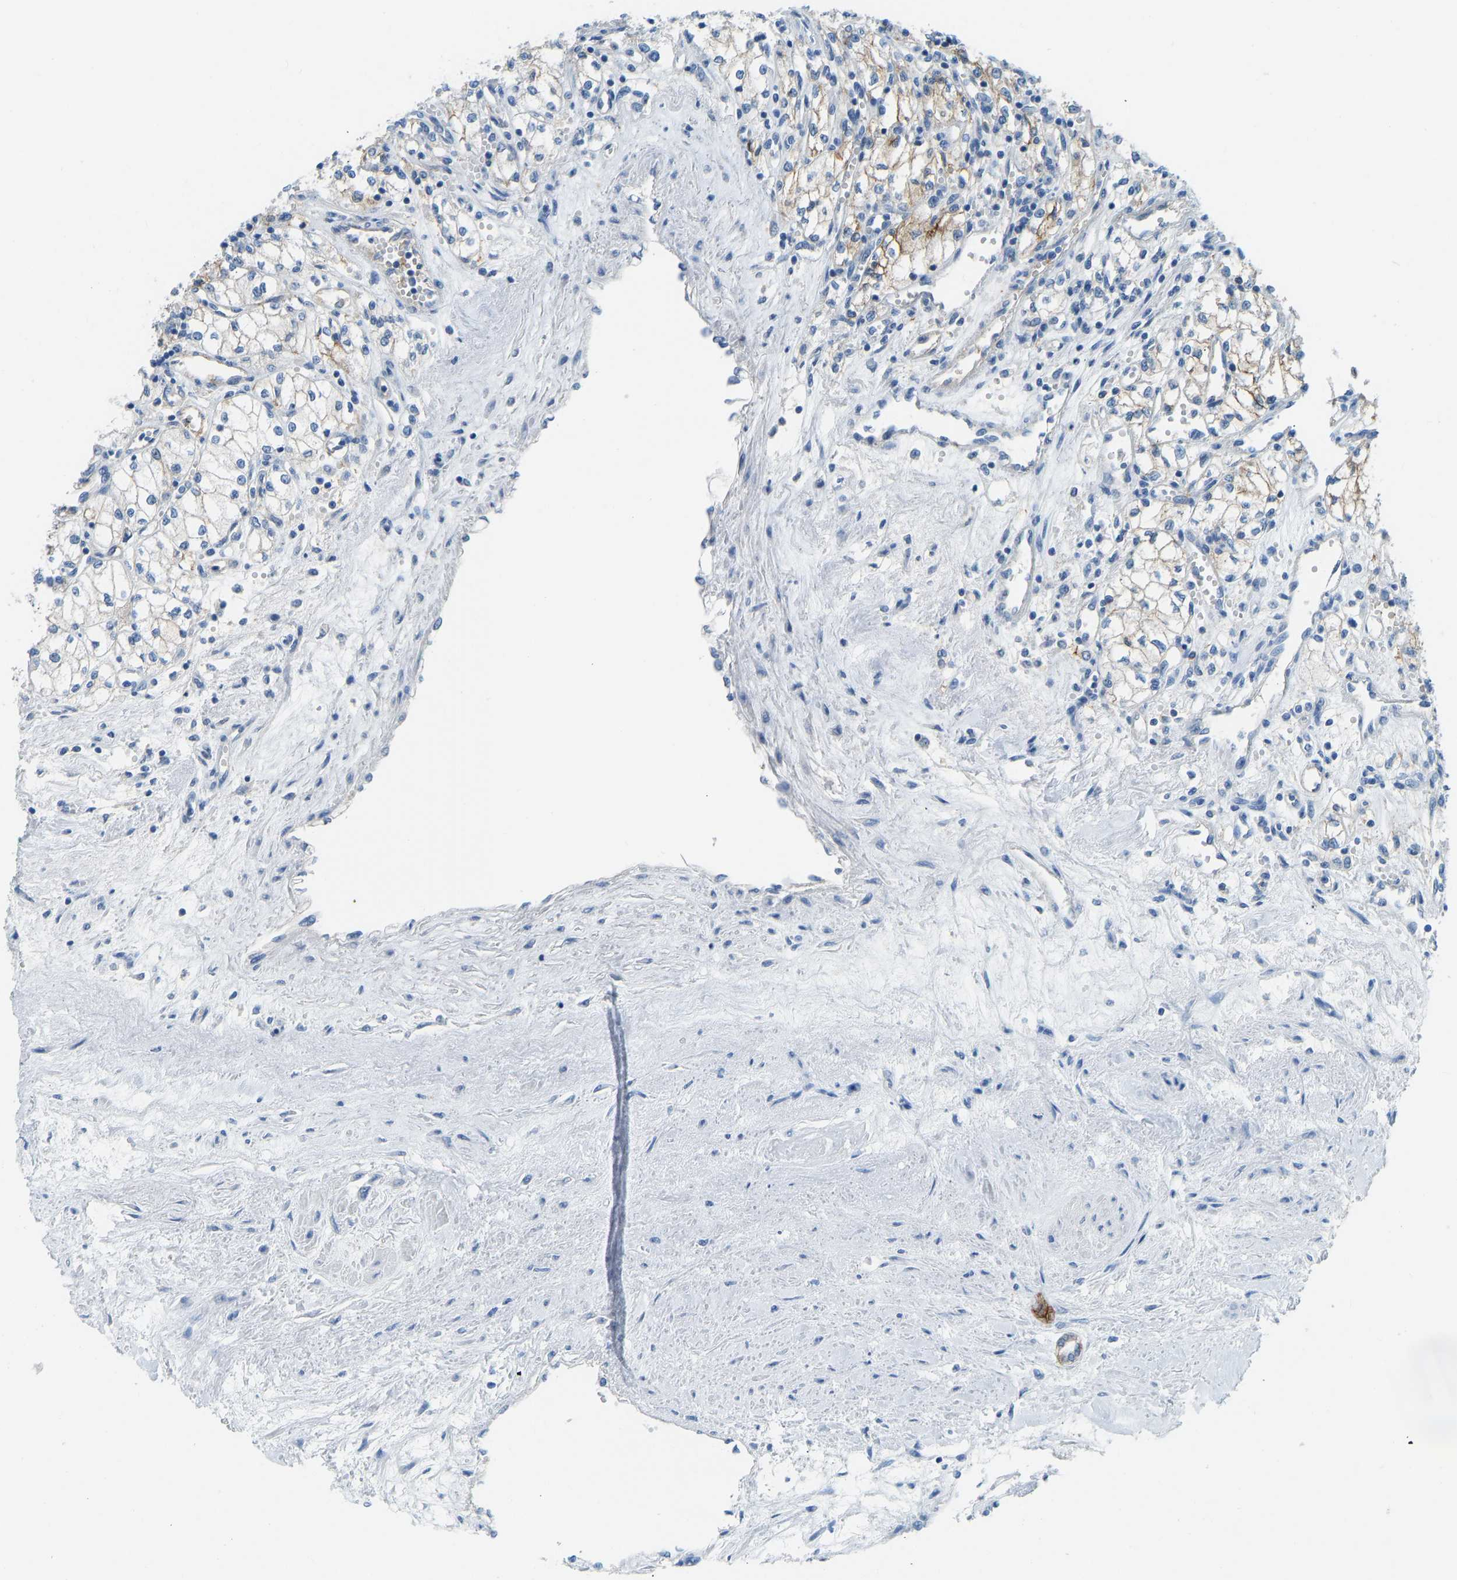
{"staining": {"intensity": "moderate", "quantity": ">75%", "location": "cytoplasmic/membranous"}, "tissue": "renal cancer", "cell_type": "Tumor cells", "image_type": "cancer", "snomed": [{"axis": "morphology", "description": "Adenocarcinoma, NOS"}, {"axis": "topography", "description": "Kidney"}], "caption": "Brown immunohistochemical staining in renal adenocarcinoma shows moderate cytoplasmic/membranous expression in about >75% of tumor cells. Using DAB (3,3'-diaminobenzidine) (brown) and hematoxylin (blue) stains, captured at high magnification using brightfield microscopy.", "gene": "ATP1A1", "patient": {"sex": "male", "age": 59}}